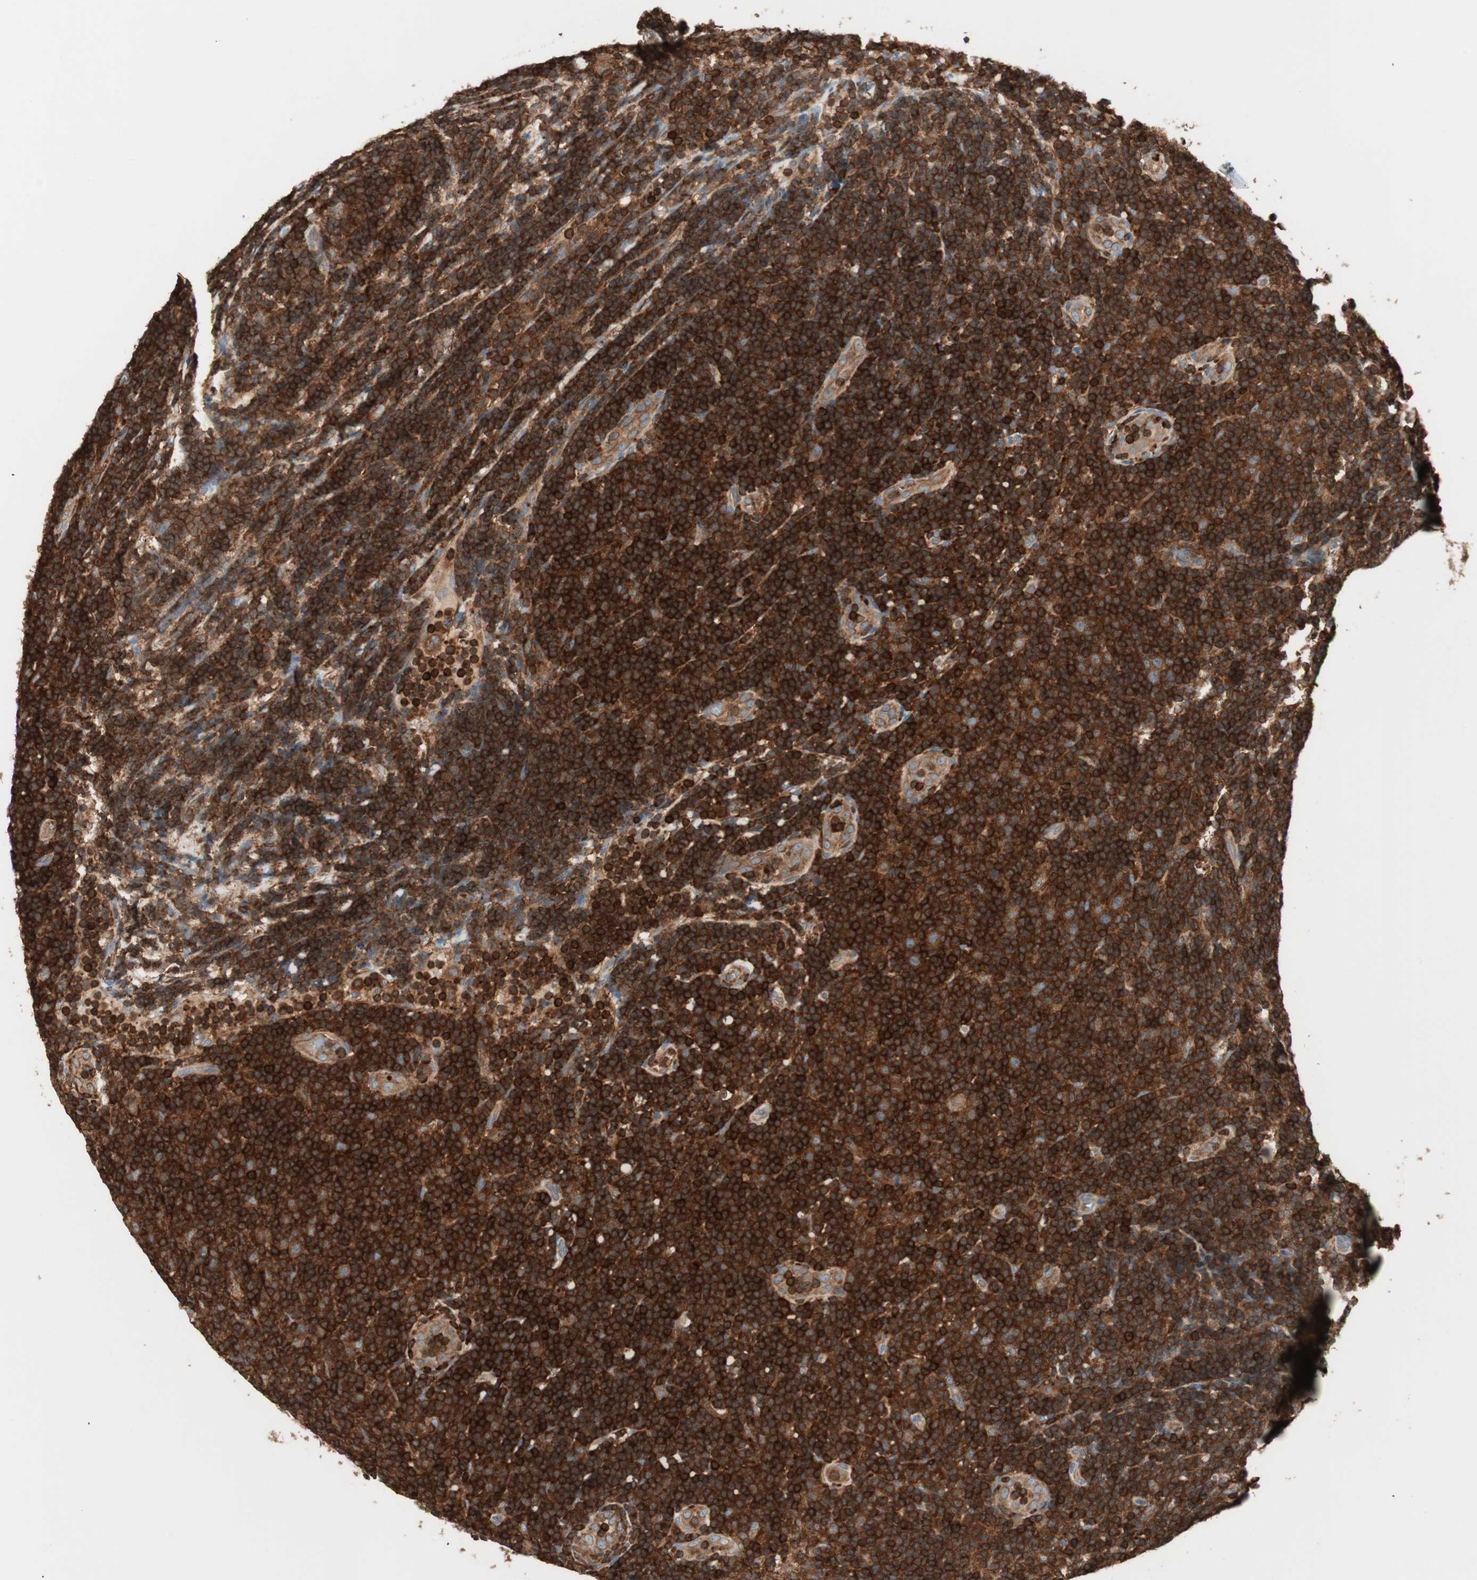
{"staining": {"intensity": "strong", "quantity": ">75%", "location": "cytoplasmic/membranous"}, "tissue": "lymphoma", "cell_type": "Tumor cells", "image_type": "cancer", "snomed": [{"axis": "morphology", "description": "Malignant lymphoma, non-Hodgkin's type, Low grade"}, {"axis": "topography", "description": "Lymph node"}], "caption": "DAB immunohistochemical staining of human malignant lymphoma, non-Hodgkin's type (low-grade) displays strong cytoplasmic/membranous protein expression in approximately >75% of tumor cells.", "gene": "CRLF3", "patient": {"sex": "male", "age": 83}}